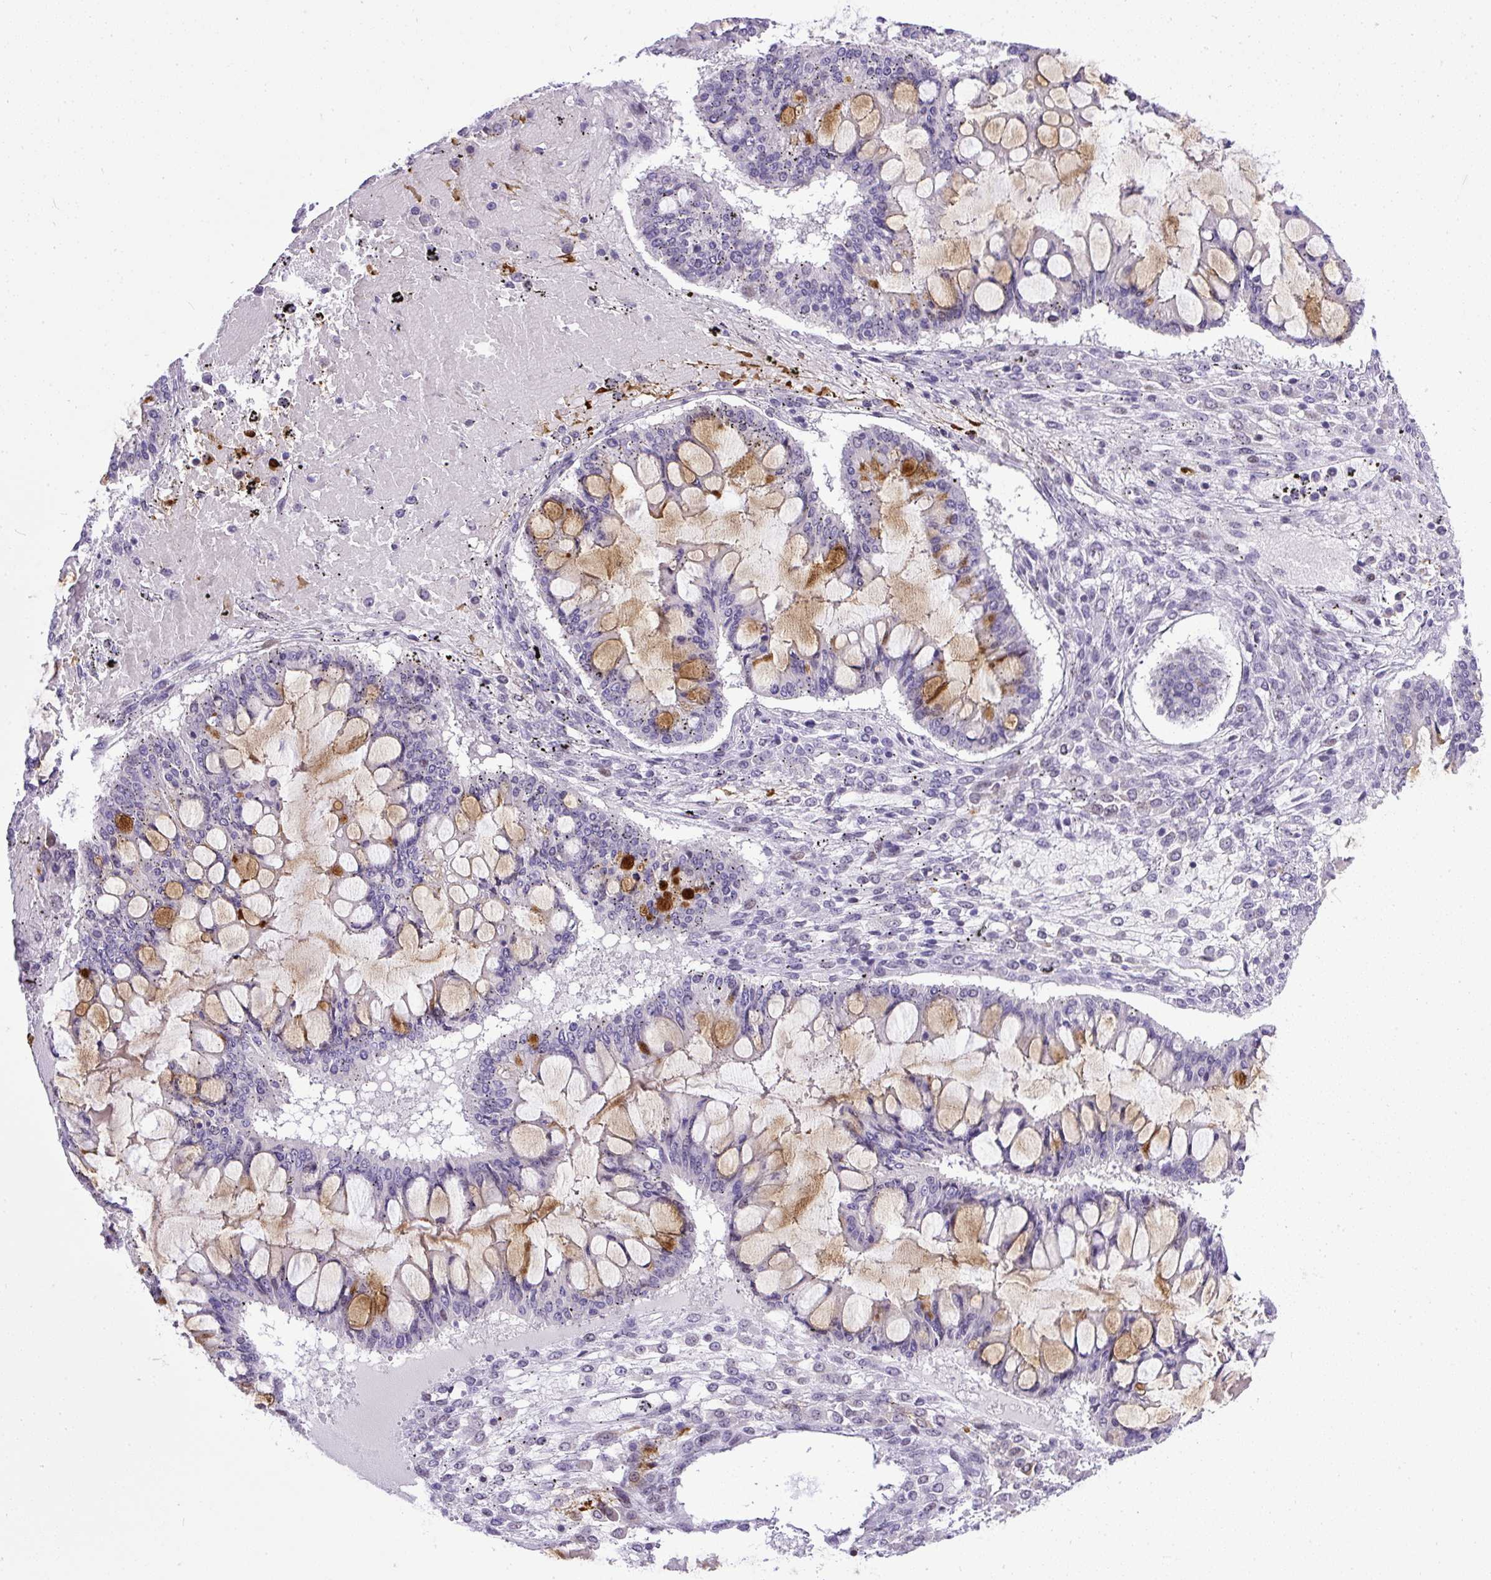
{"staining": {"intensity": "moderate", "quantity": "<25%", "location": "cytoplasmic/membranous"}, "tissue": "ovarian cancer", "cell_type": "Tumor cells", "image_type": "cancer", "snomed": [{"axis": "morphology", "description": "Cystadenocarcinoma, mucinous, NOS"}, {"axis": "topography", "description": "Ovary"}], "caption": "Immunohistochemical staining of ovarian mucinous cystadenocarcinoma reveals moderate cytoplasmic/membranous protein staining in about <25% of tumor cells.", "gene": "WNT10B", "patient": {"sex": "female", "age": 73}}